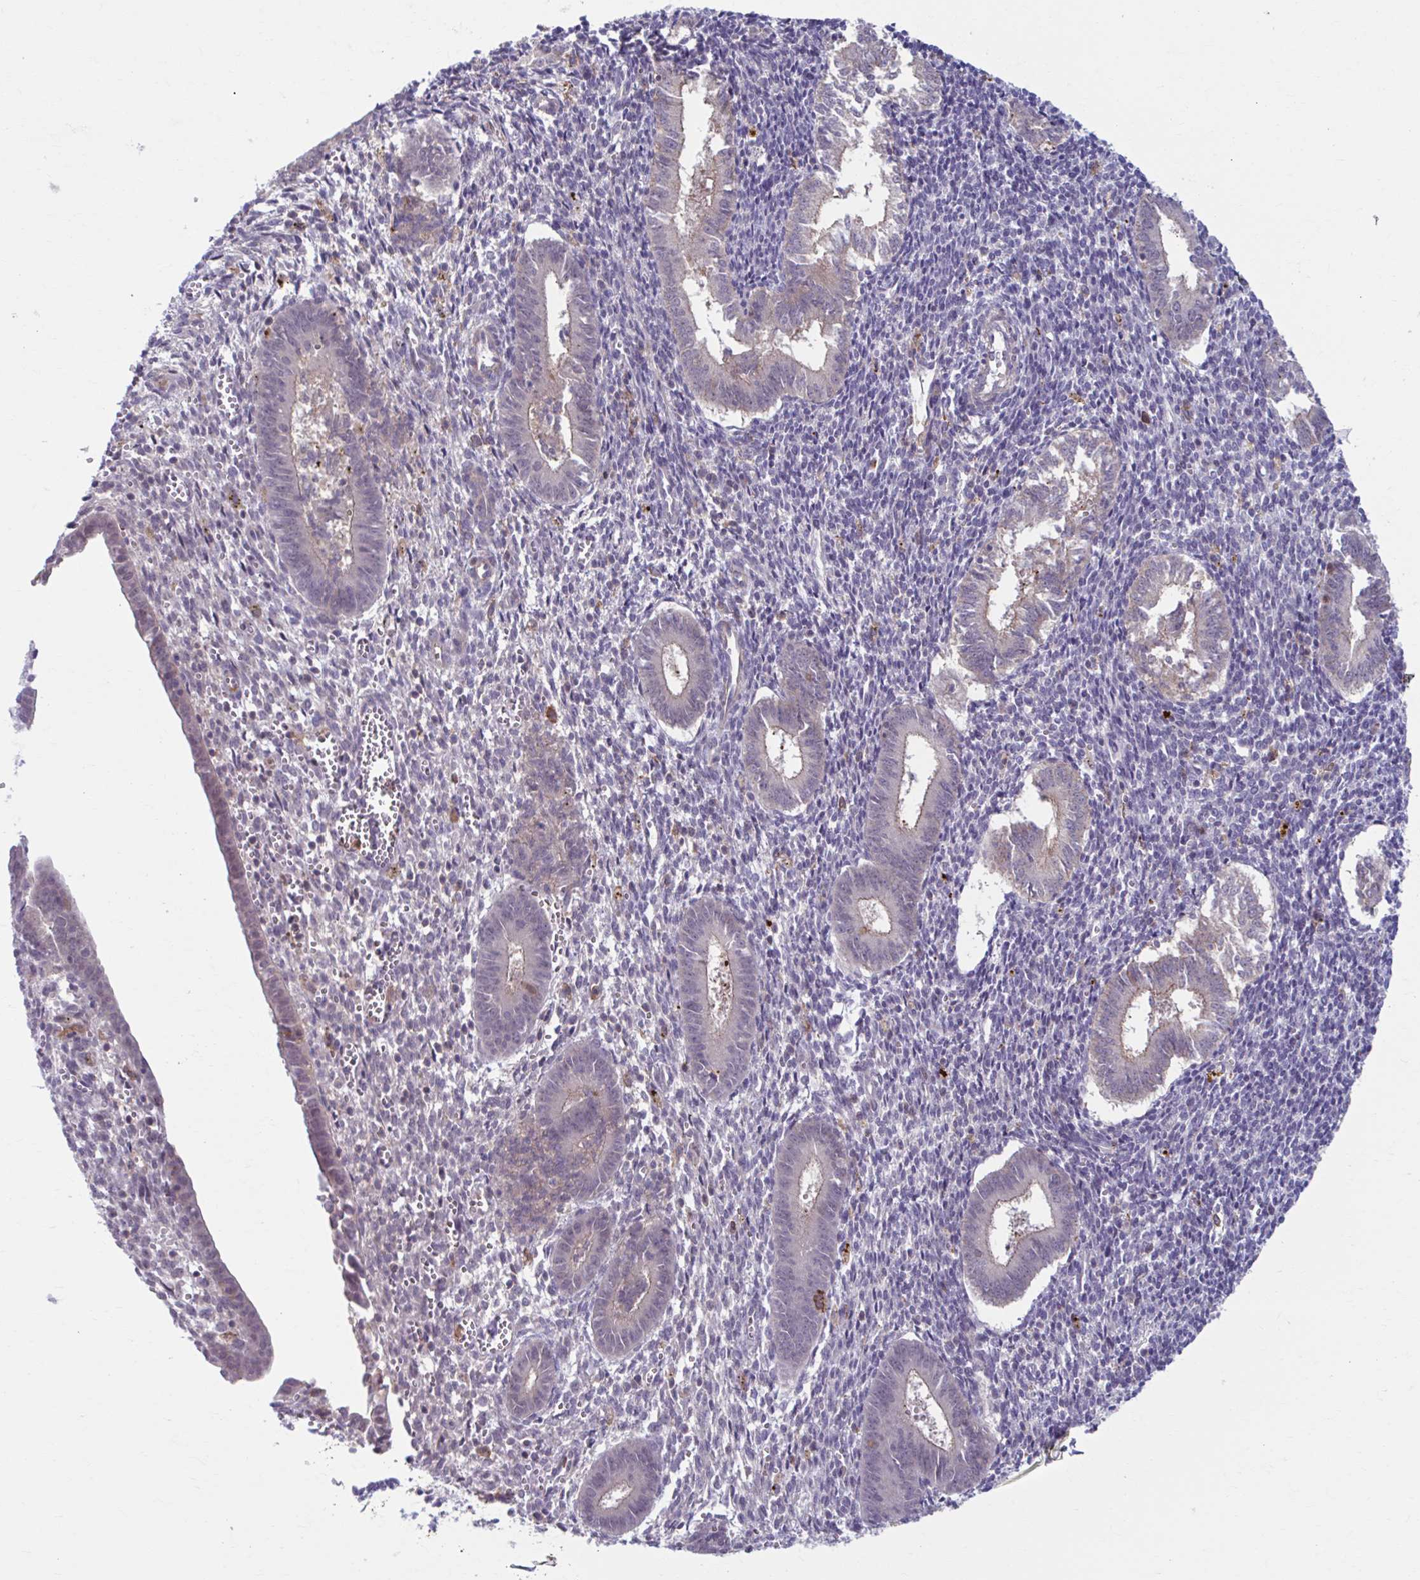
{"staining": {"intensity": "negative", "quantity": "none", "location": "none"}, "tissue": "endometrium", "cell_type": "Cells in endometrial stroma", "image_type": "normal", "snomed": [{"axis": "morphology", "description": "Normal tissue, NOS"}, {"axis": "topography", "description": "Endometrium"}], "caption": "This is an IHC photomicrograph of unremarkable human endometrium. There is no staining in cells in endometrial stroma.", "gene": "ADAT3", "patient": {"sex": "female", "age": 25}}